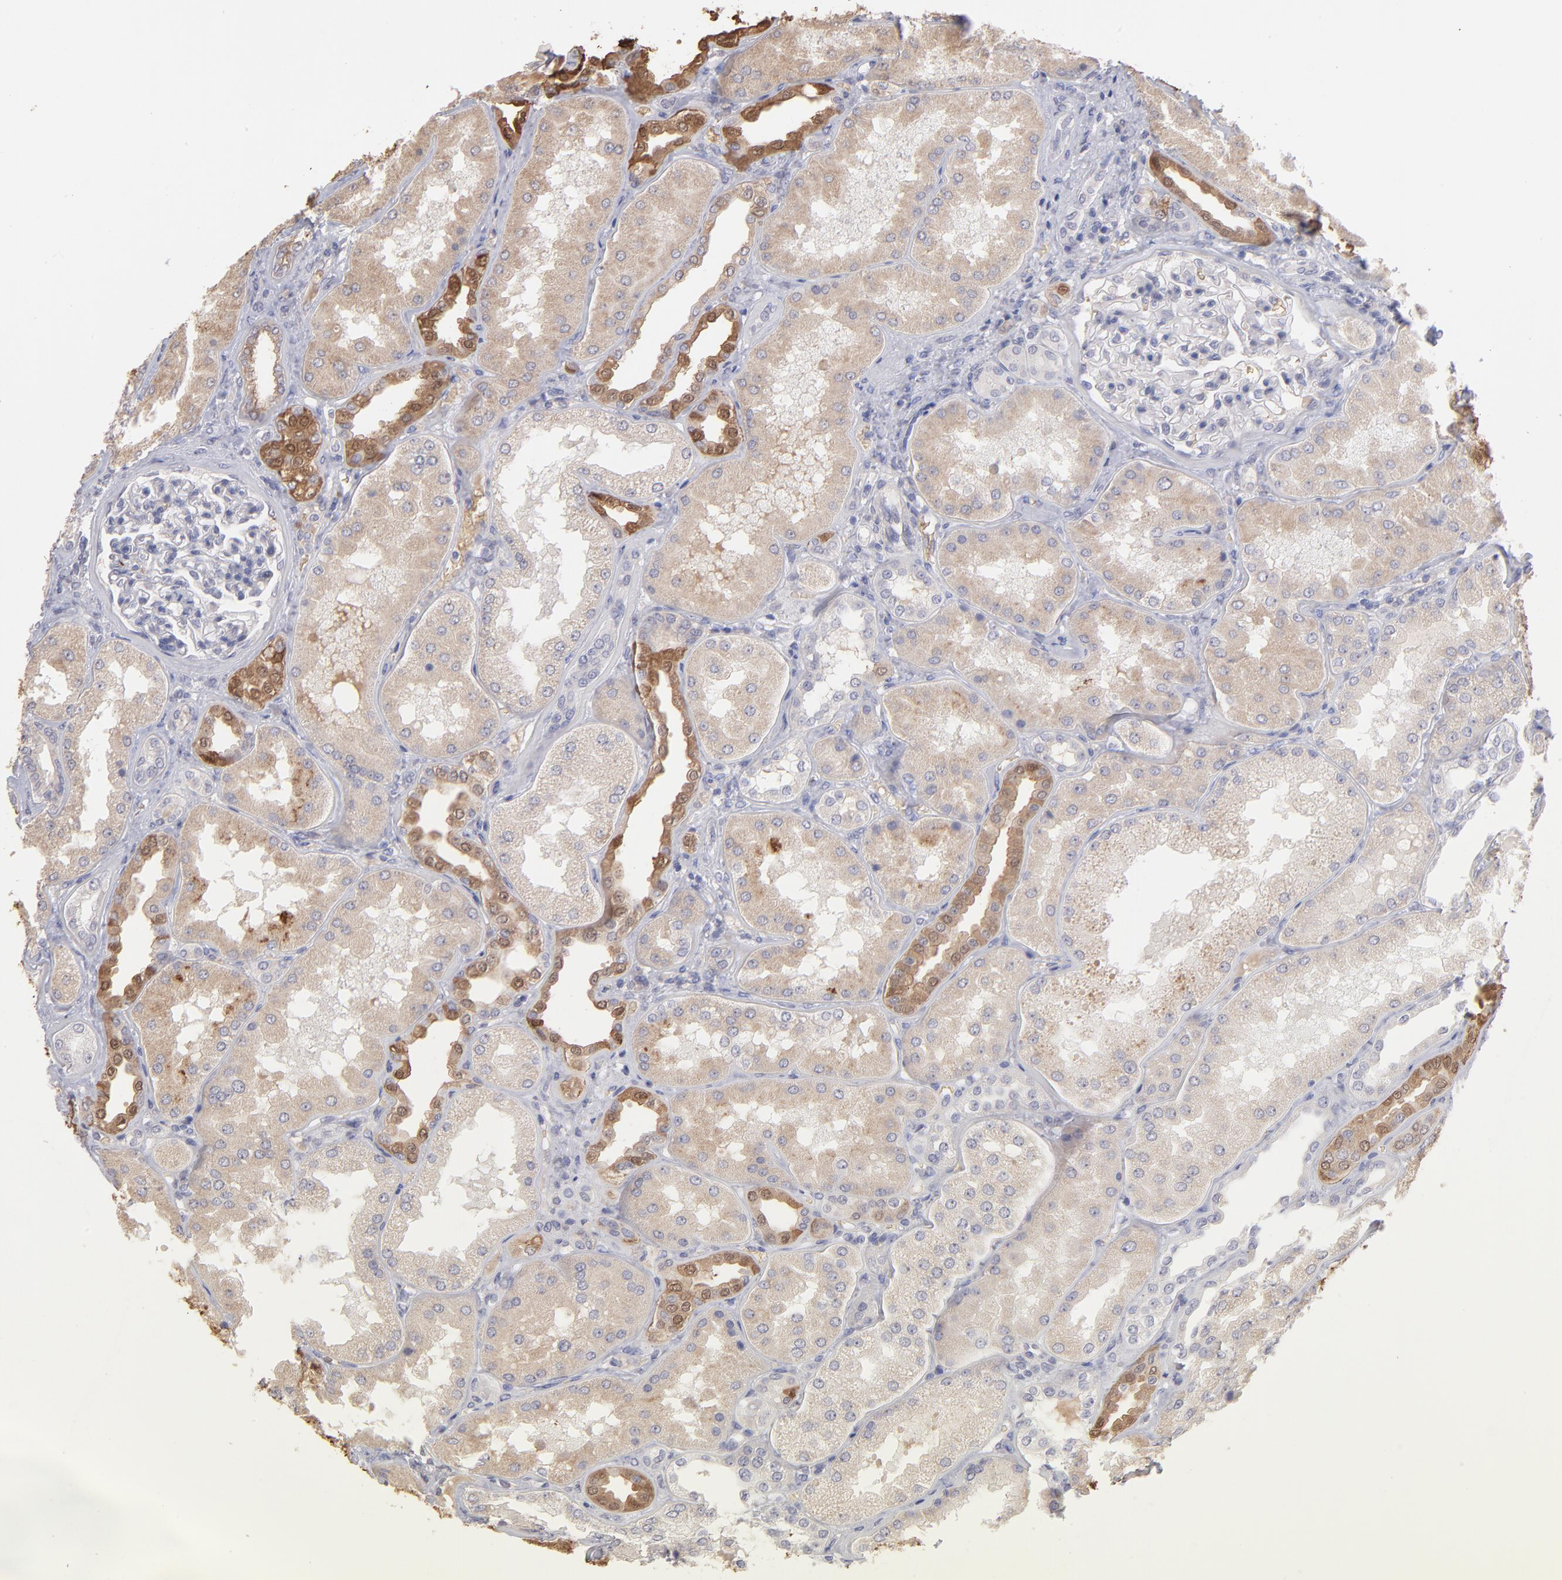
{"staining": {"intensity": "negative", "quantity": "none", "location": "none"}, "tissue": "kidney", "cell_type": "Cells in glomeruli", "image_type": "normal", "snomed": [{"axis": "morphology", "description": "Normal tissue, NOS"}, {"axis": "topography", "description": "Kidney"}], "caption": "Kidney stained for a protein using immunohistochemistry exhibits no positivity cells in glomeruli.", "gene": "F13B", "patient": {"sex": "female", "age": 56}}